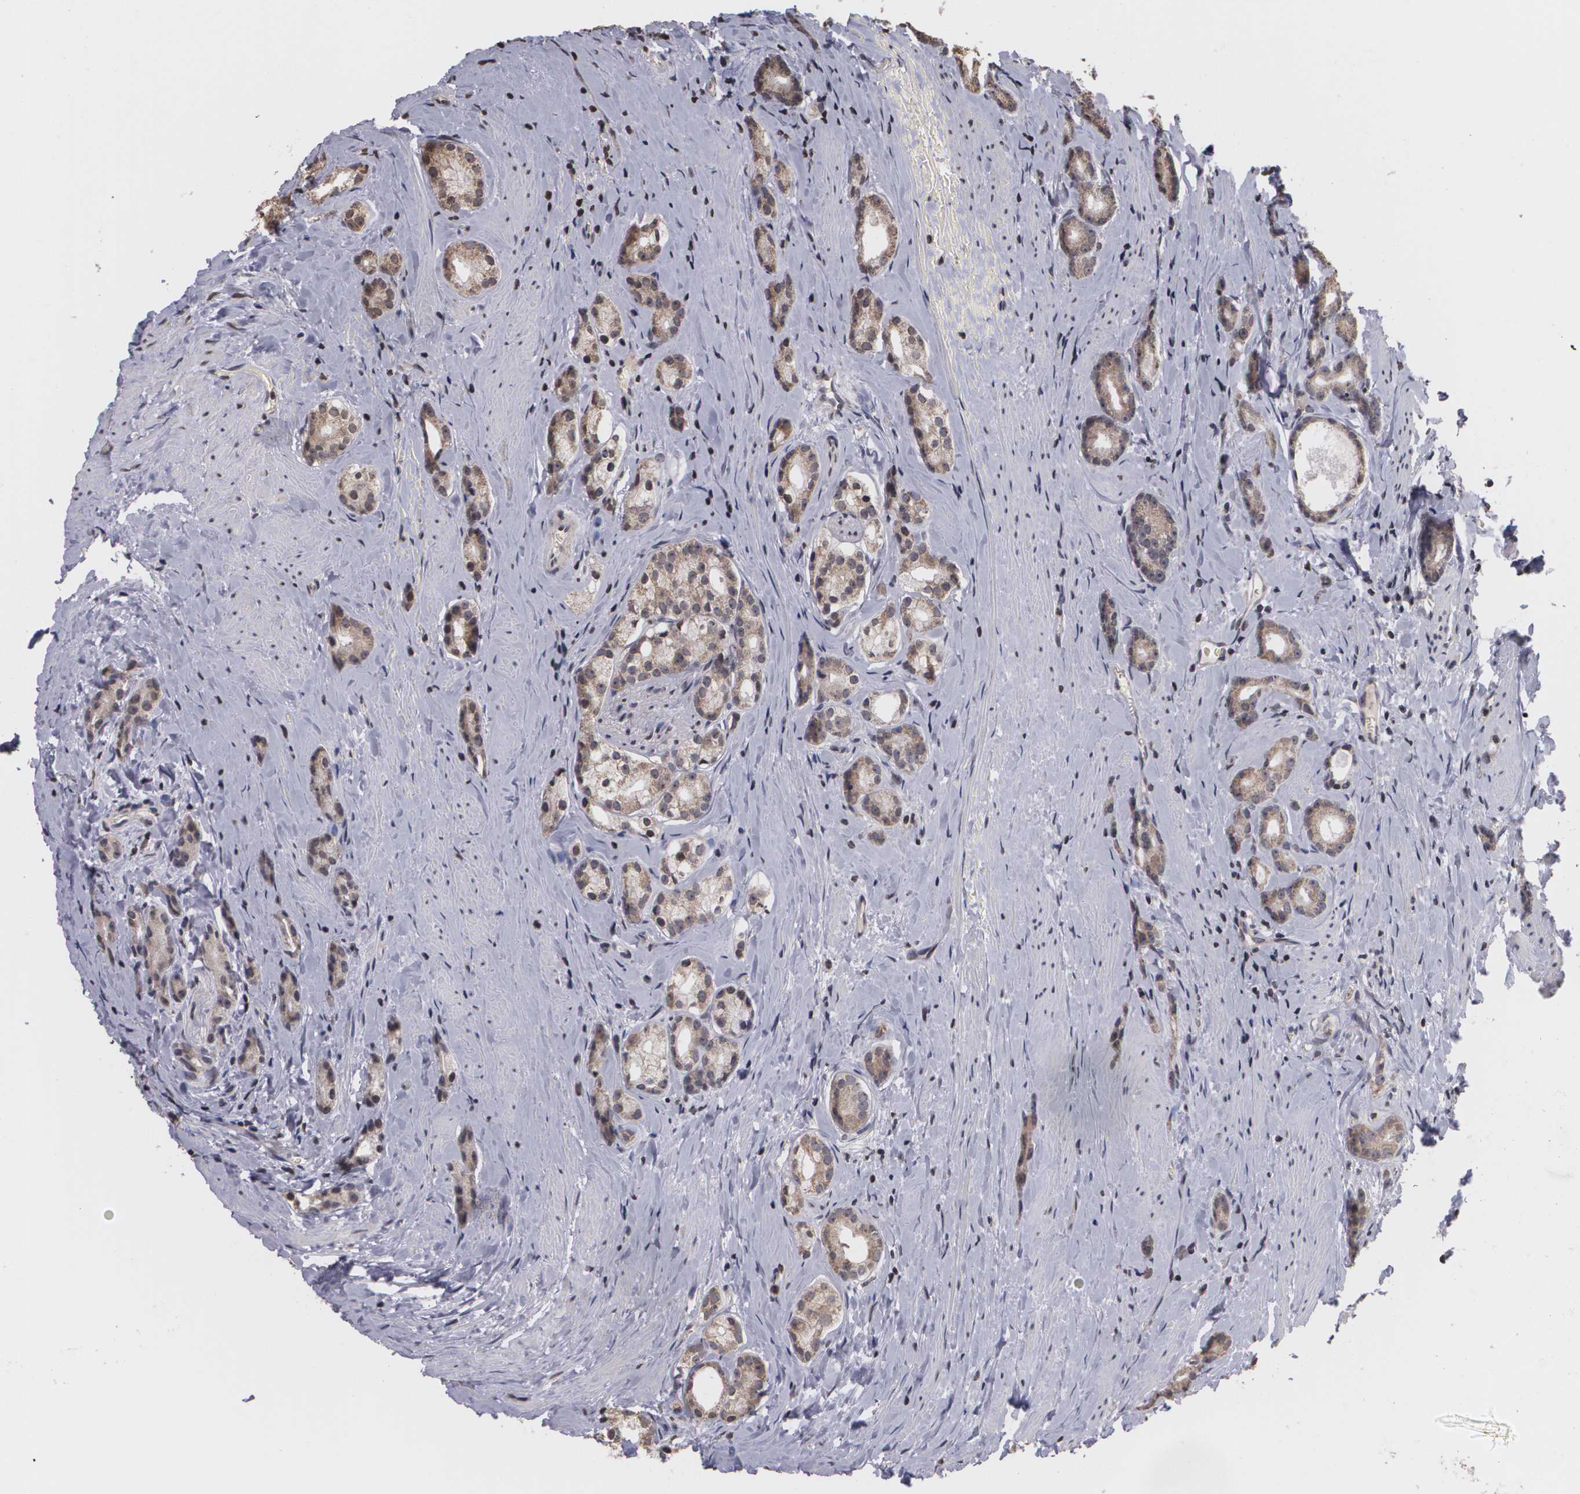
{"staining": {"intensity": "weak", "quantity": "<25%", "location": "cytoplasmic/membranous"}, "tissue": "prostate cancer", "cell_type": "Tumor cells", "image_type": "cancer", "snomed": [{"axis": "morphology", "description": "Adenocarcinoma, Medium grade"}, {"axis": "topography", "description": "Prostate"}], "caption": "Immunohistochemistry (IHC) histopathology image of human prostate medium-grade adenocarcinoma stained for a protein (brown), which exhibits no expression in tumor cells.", "gene": "THRB", "patient": {"sex": "male", "age": 59}}